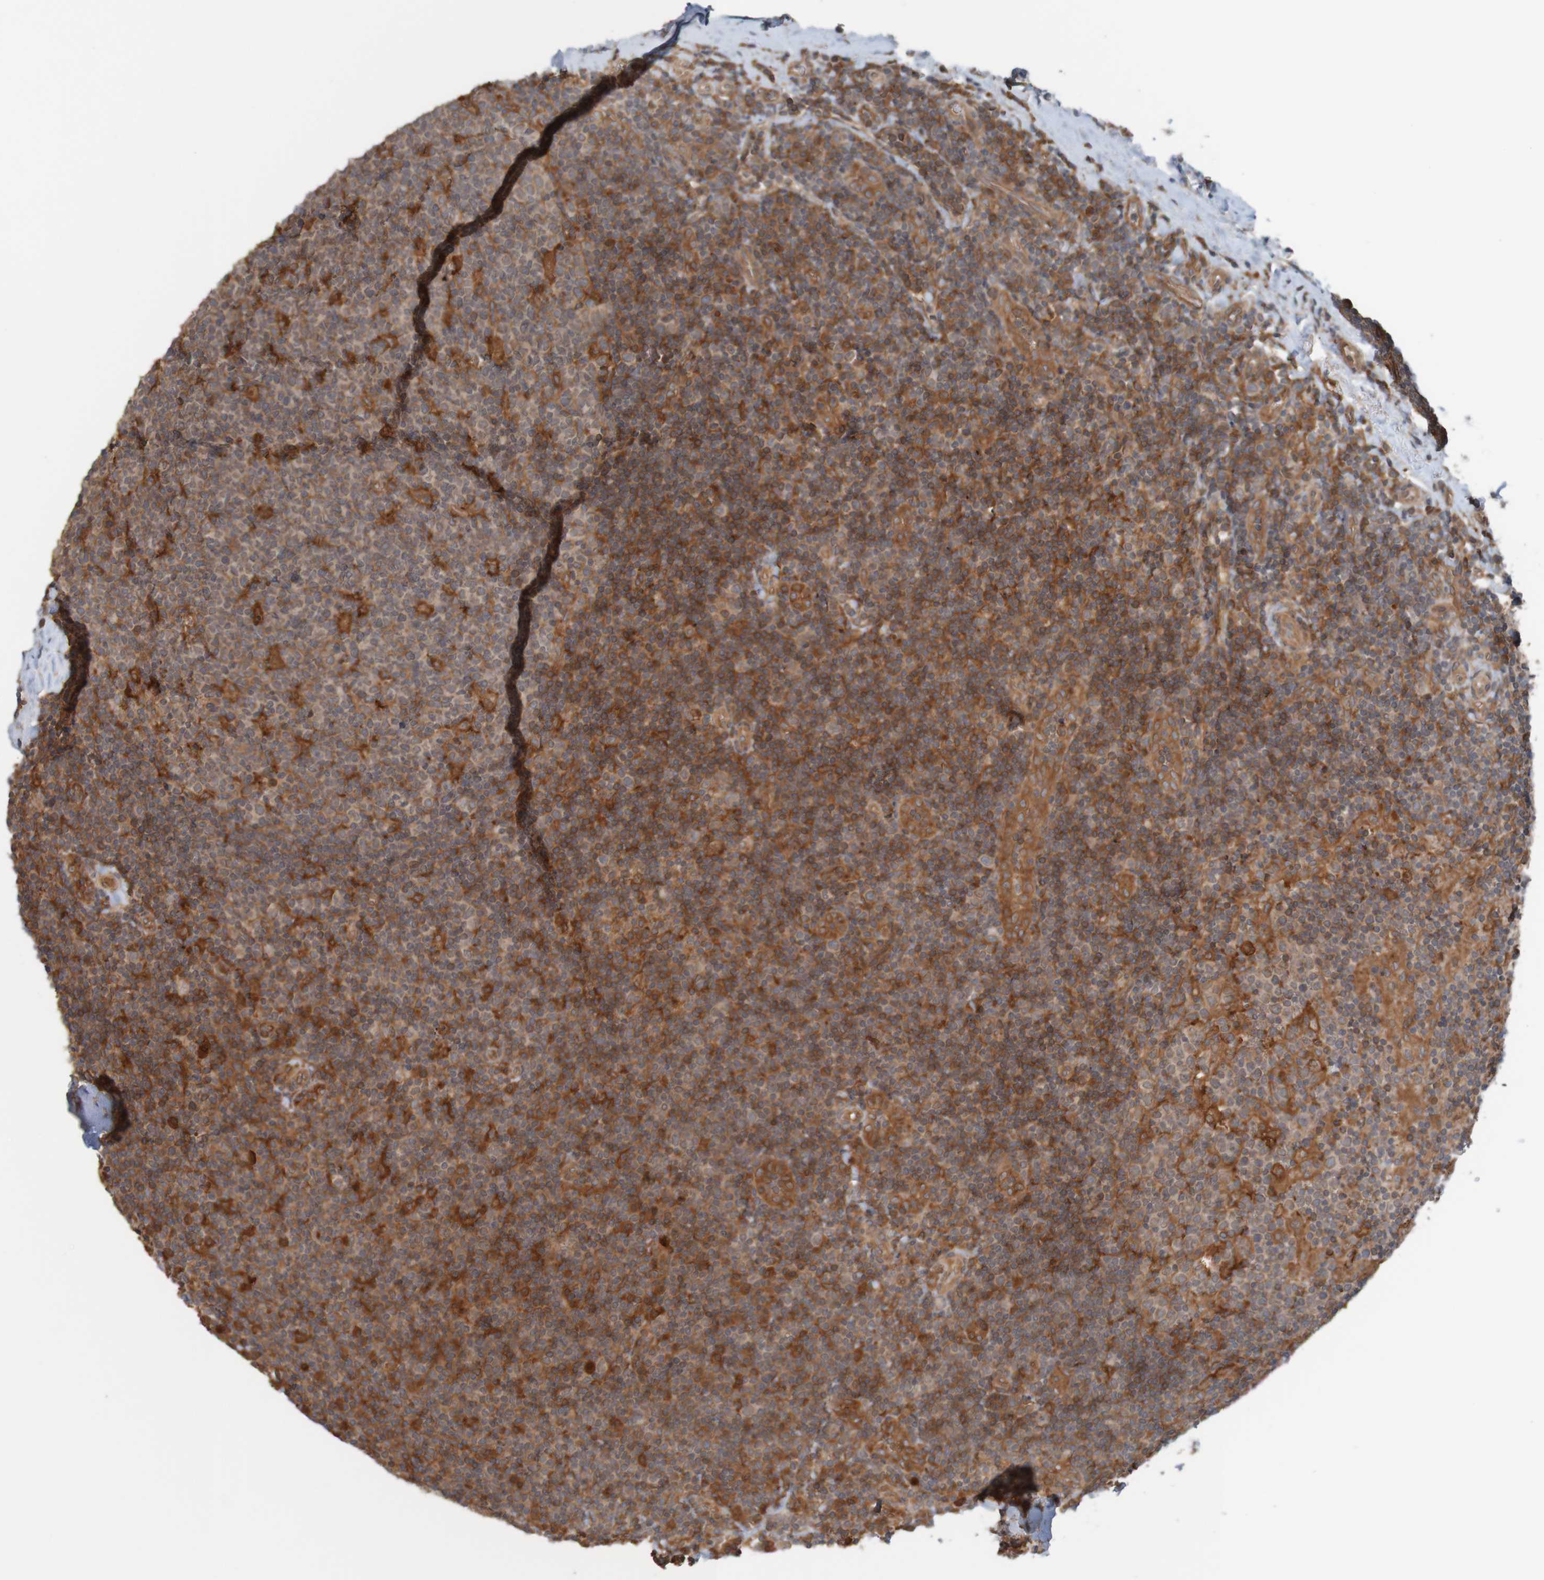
{"staining": {"intensity": "moderate", "quantity": "25%-75%", "location": "cytoplasmic/membranous"}, "tissue": "tonsil", "cell_type": "Germinal center cells", "image_type": "normal", "snomed": [{"axis": "morphology", "description": "Normal tissue, NOS"}, {"axis": "topography", "description": "Tonsil"}], "caption": "This micrograph shows immunohistochemistry (IHC) staining of normal human tonsil, with medium moderate cytoplasmic/membranous staining in approximately 25%-75% of germinal center cells.", "gene": "ARHGEF11", "patient": {"sex": "male", "age": 17}}